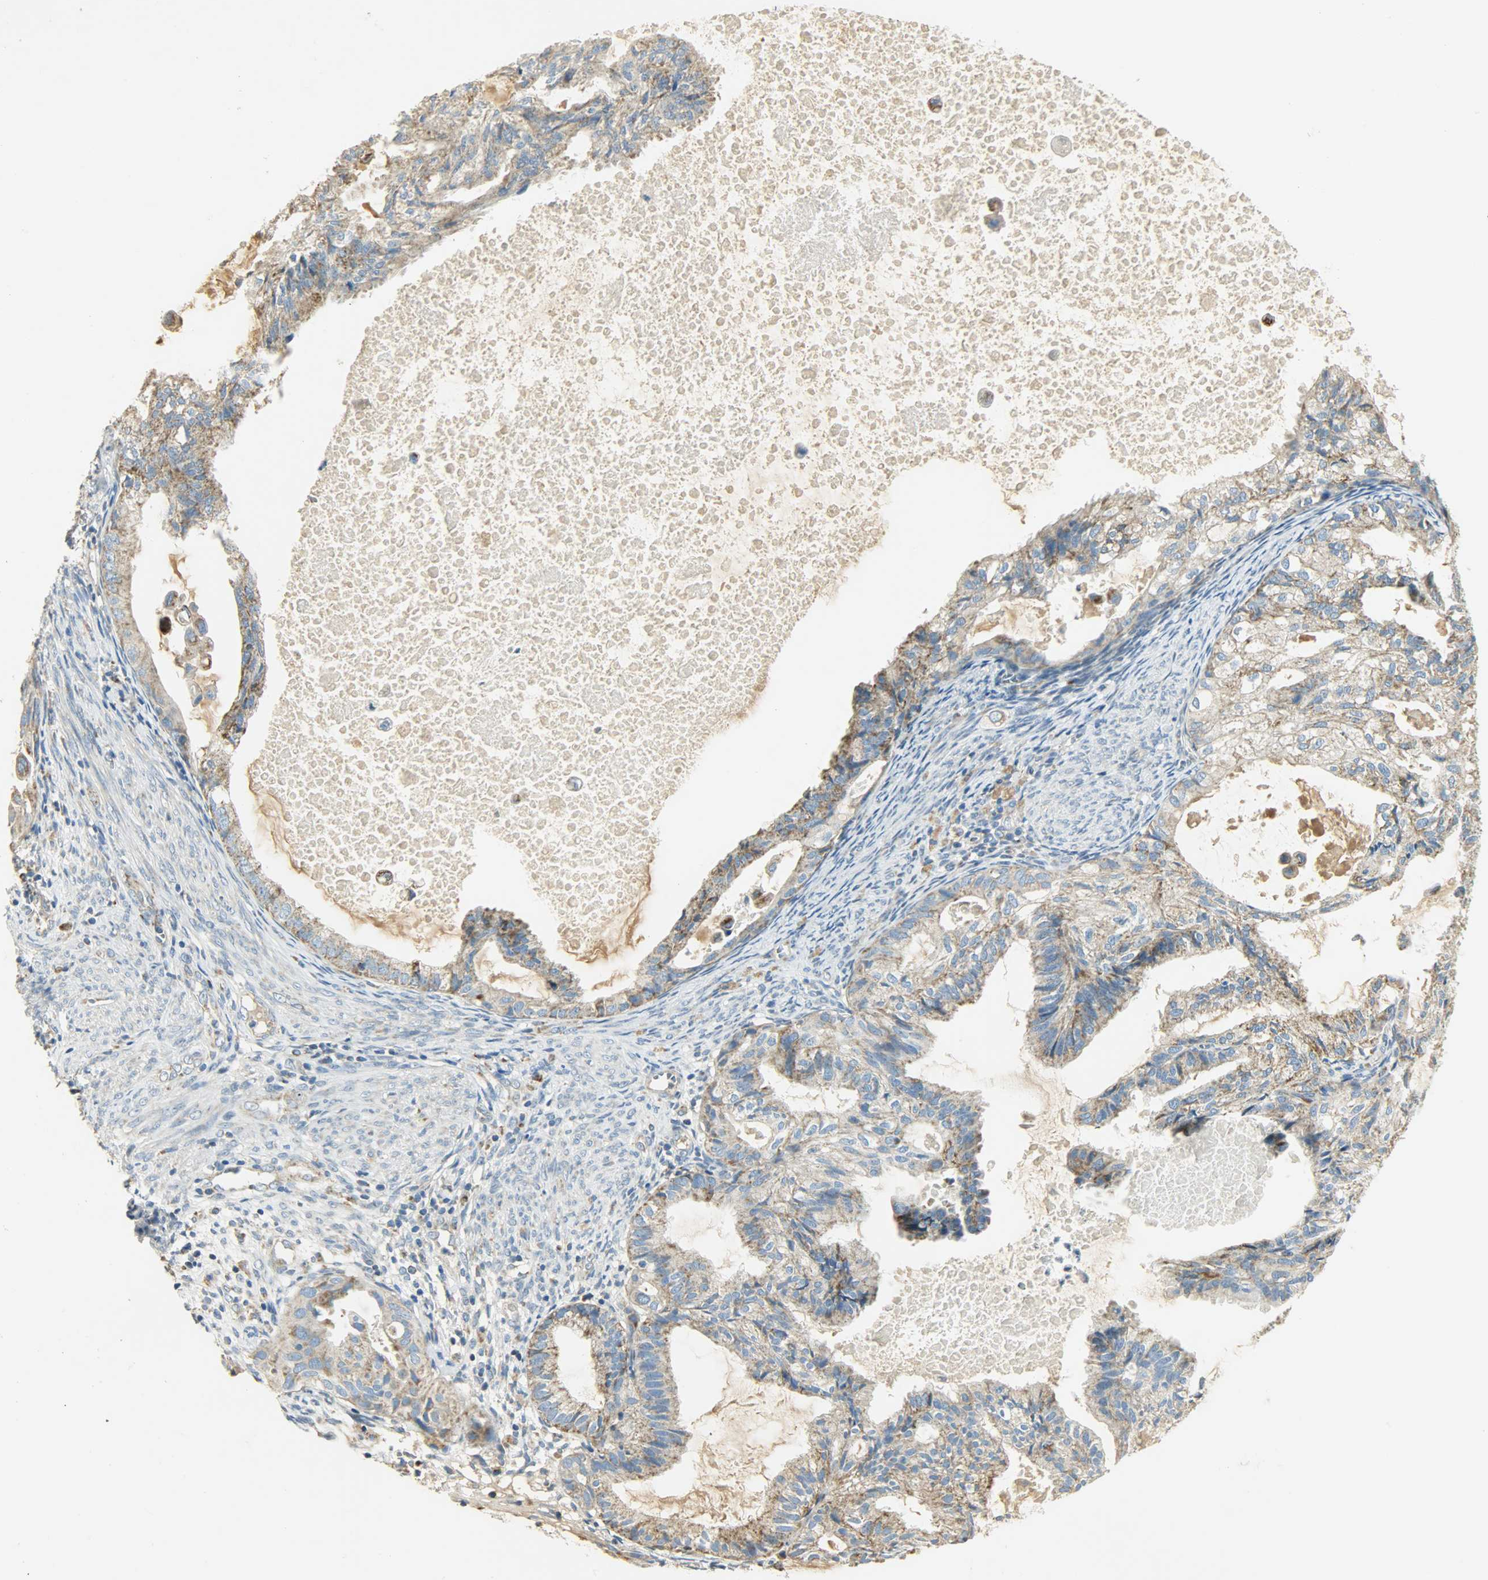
{"staining": {"intensity": "moderate", "quantity": ">75%", "location": "cytoplasmic/membranous"}, "tissue": "cervical cancer", "cell_type": "Tumor cells", "image_type": "cancer", "snomed": [{"axis": "morphology", "description": "Normal tissue, NOS"}, {"axis": "morphology", "description": "Adenocarcinoma, NOS"}, {"axis": "topography", "description": "Cervix"}, {"axis": "topography", "description": "Endometrium"}], "caption": "A micrograph showing moderate cytoplasmic/membranous positivity in about >75% of tumor cells in cervical adenocarcinoma, as visualized by brown immunohistochemical staining.", "gene": "NNT", "patient": {"sex": "female", "age": 86}}